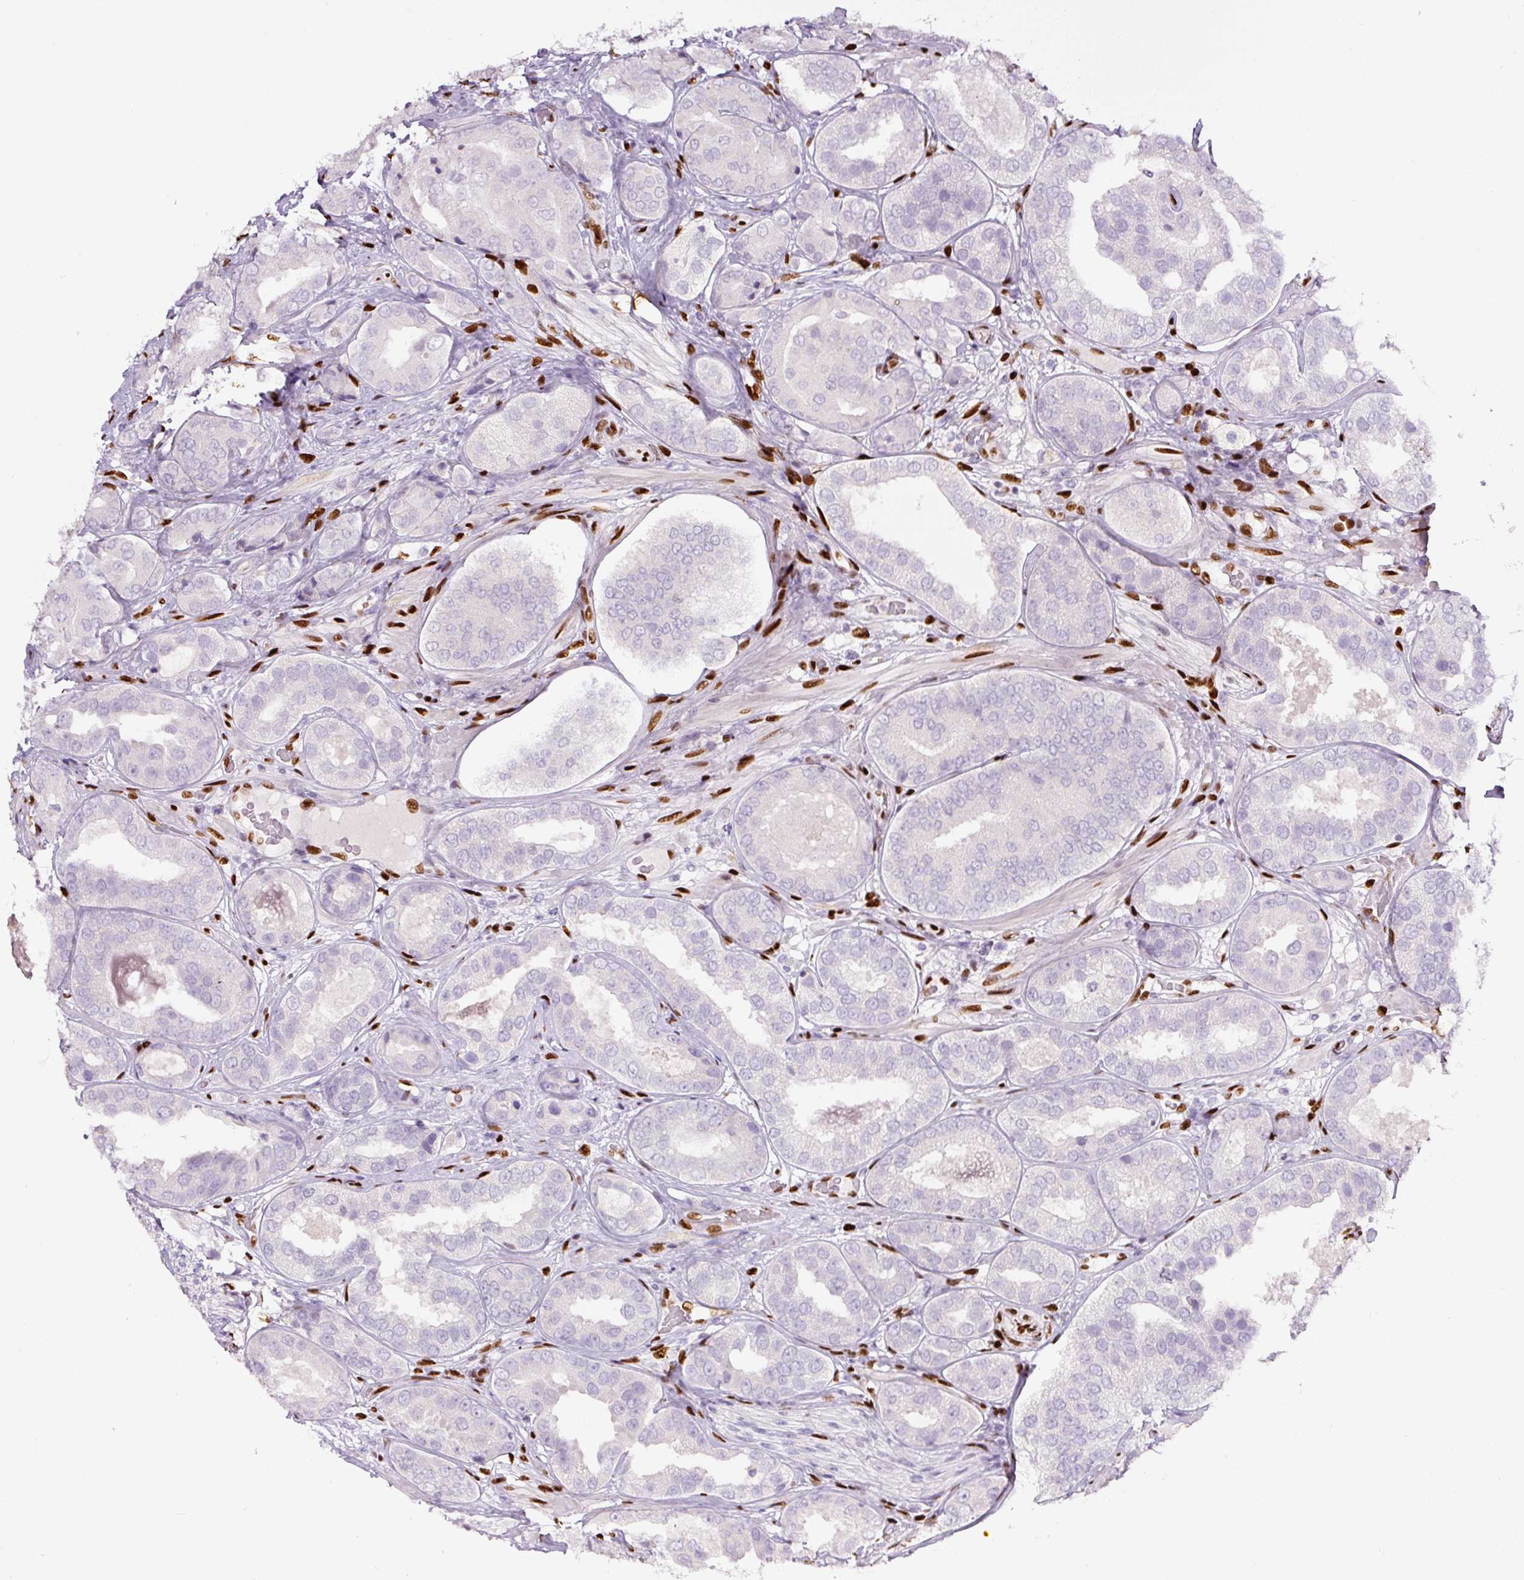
{"staining": {"intensity": "negative", "quantity": "none", "location": "none"}, "tissue": "prostate cancer", "cell_type": "Tumor cells", "image_type": "cancer", "snomed": [{"axis": "morphology", "description": "Adenocarcinoma, High grade"}, {"axis": "topography", "description": "Prostate"}], "caption": "Tumor cells are negative for brown protein staining in prostate high-grade adenocarcinoma. The staining was performed using DAB to visualize the protein expression in brown, while the nuclei were stained in blue with hematoxylin (Magnification: 20x).", "gene": "ZEB1", "patient": {"sex": "male", "age": 63}}